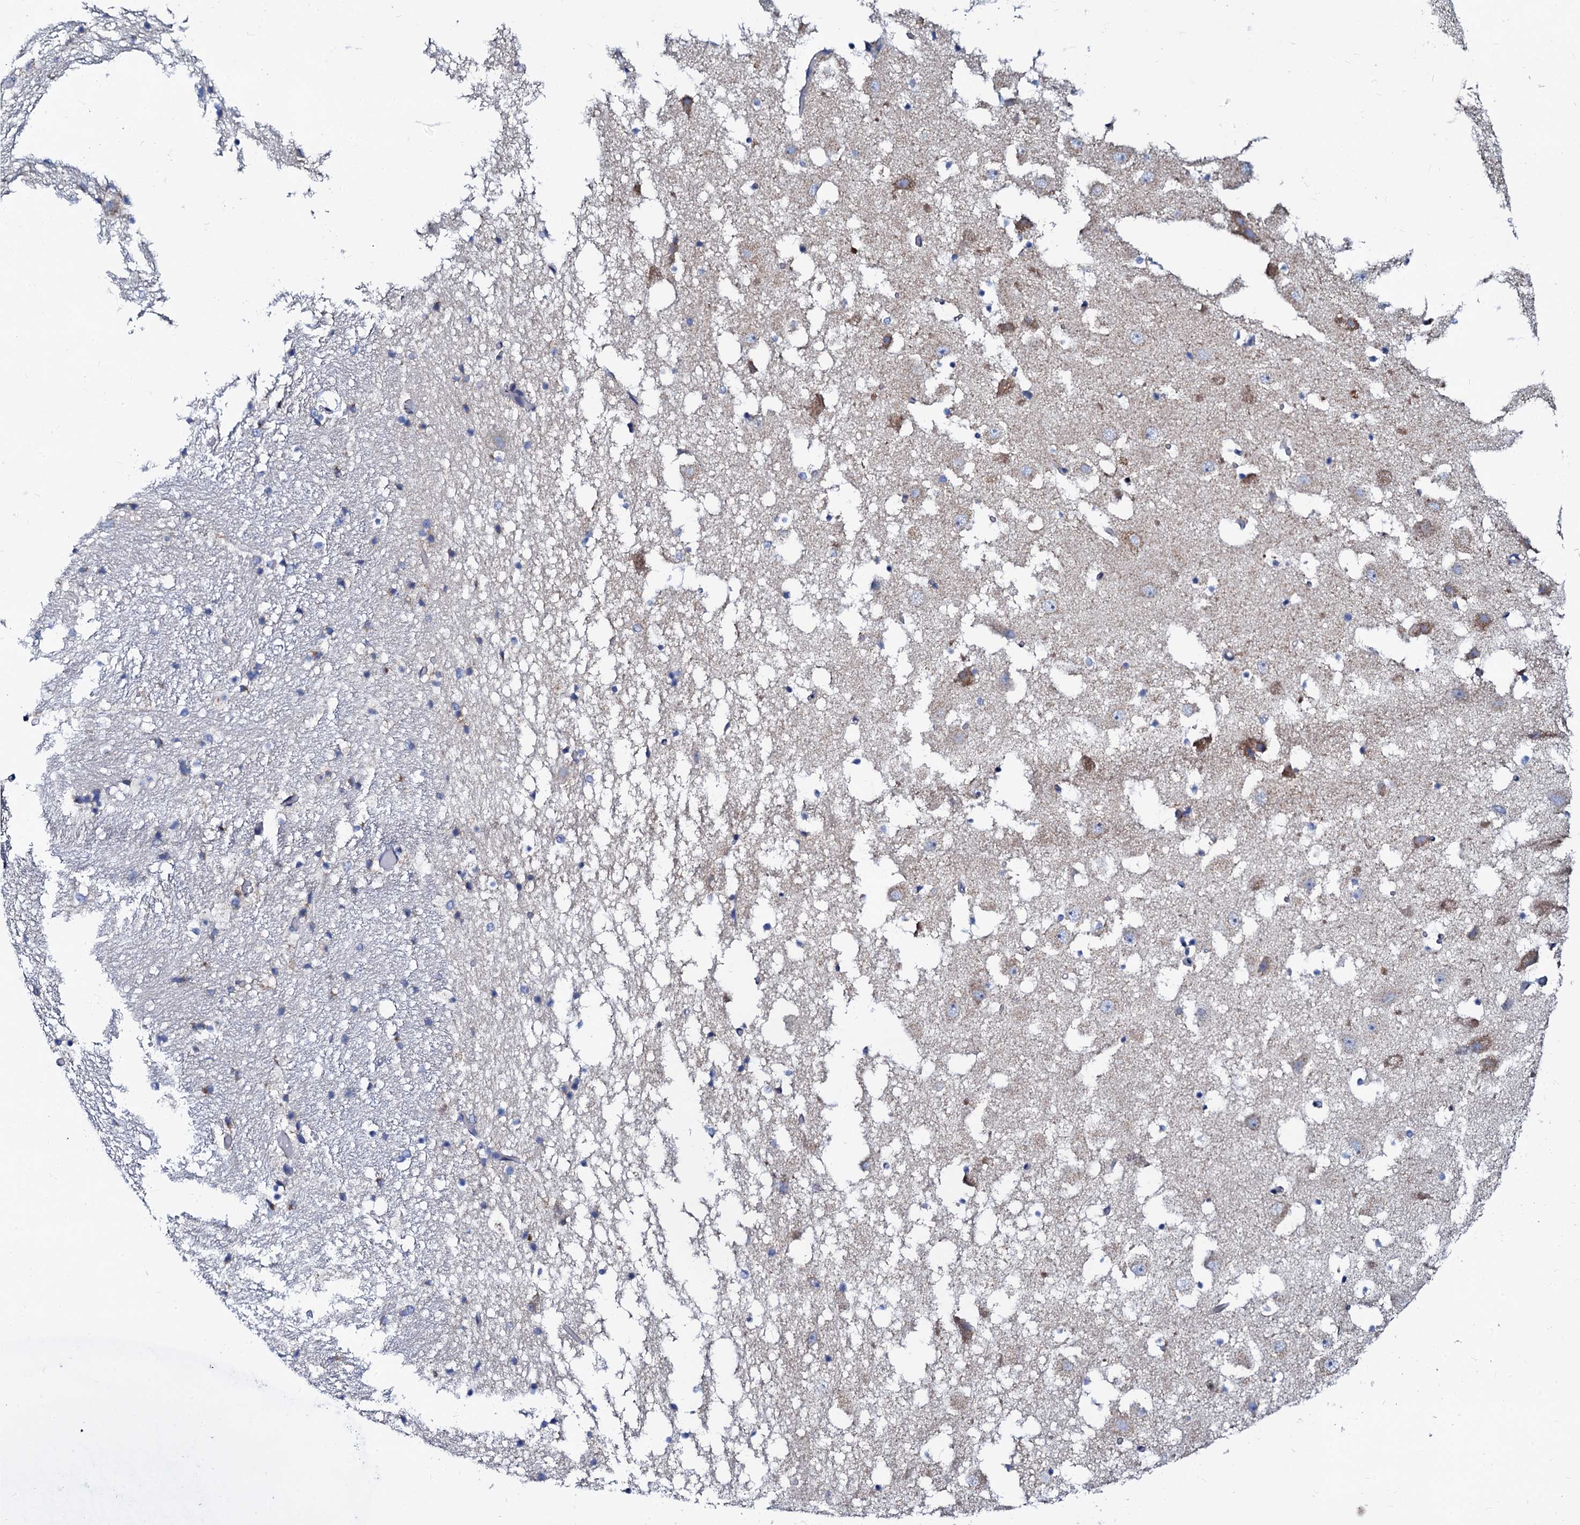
{"staining": {"intensity": "negative", "quantity": "none", "location": "none"}, "tissue": "hippocampus", "cell_type": "Glial cells", "image_type": "normal", "snomed": [{"axis": "morphology", "description": "Normal tissue, NOS"}, {"axis": "topography", "description": "Hippocampus"}], "caption": "The immunohistochemistry (IHC) micrograph has no significant positivity in glial cells of hippocampus. The staining was performed using DAB to visualize the protein expression in brown, while the nuclei were stained in blue with hematoxylin (Magnification: 20x).", "gene": "SLC37A4", "patient": {"sex": "female", "age": 52}}